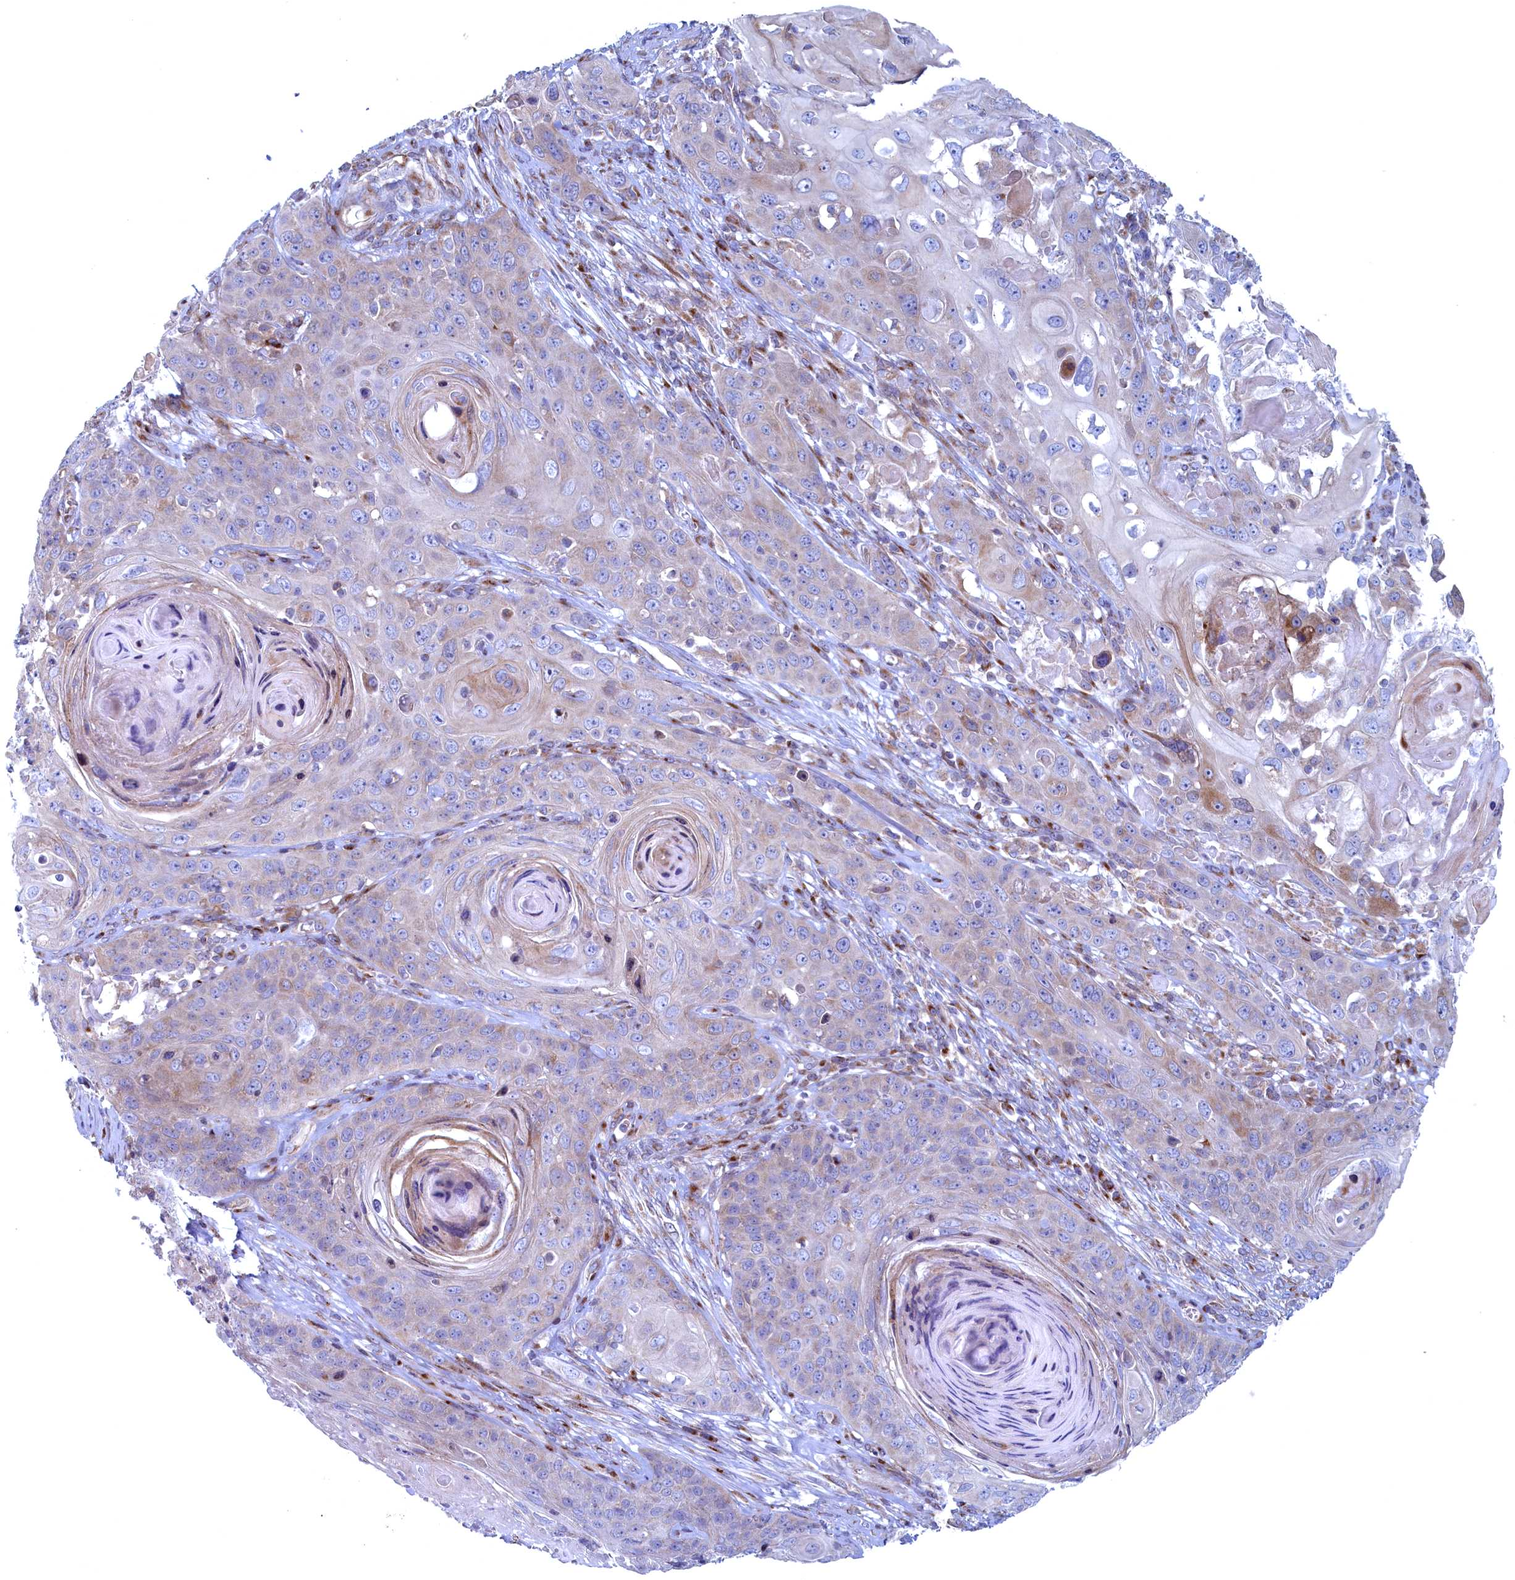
{"staining": {"intensity": "weak", "quantity": "<25%", "location": "cytoplasmic/membranous"}, "tissue": "skin cancer", "cell_type": "Tumor cells", "image_type": "cancer", "snomed": [{"axis": "morphology", "description": "Squamous cell carcinoma, NOS"}, {"axis": "topography", "description": "Skin"}], "caption": "Protein analysis of skin squamous cell carcinoma displays no significant staining in tumor cells.", "gene": "MTFMT", "patient": {"sex": "male", "age": 55}}